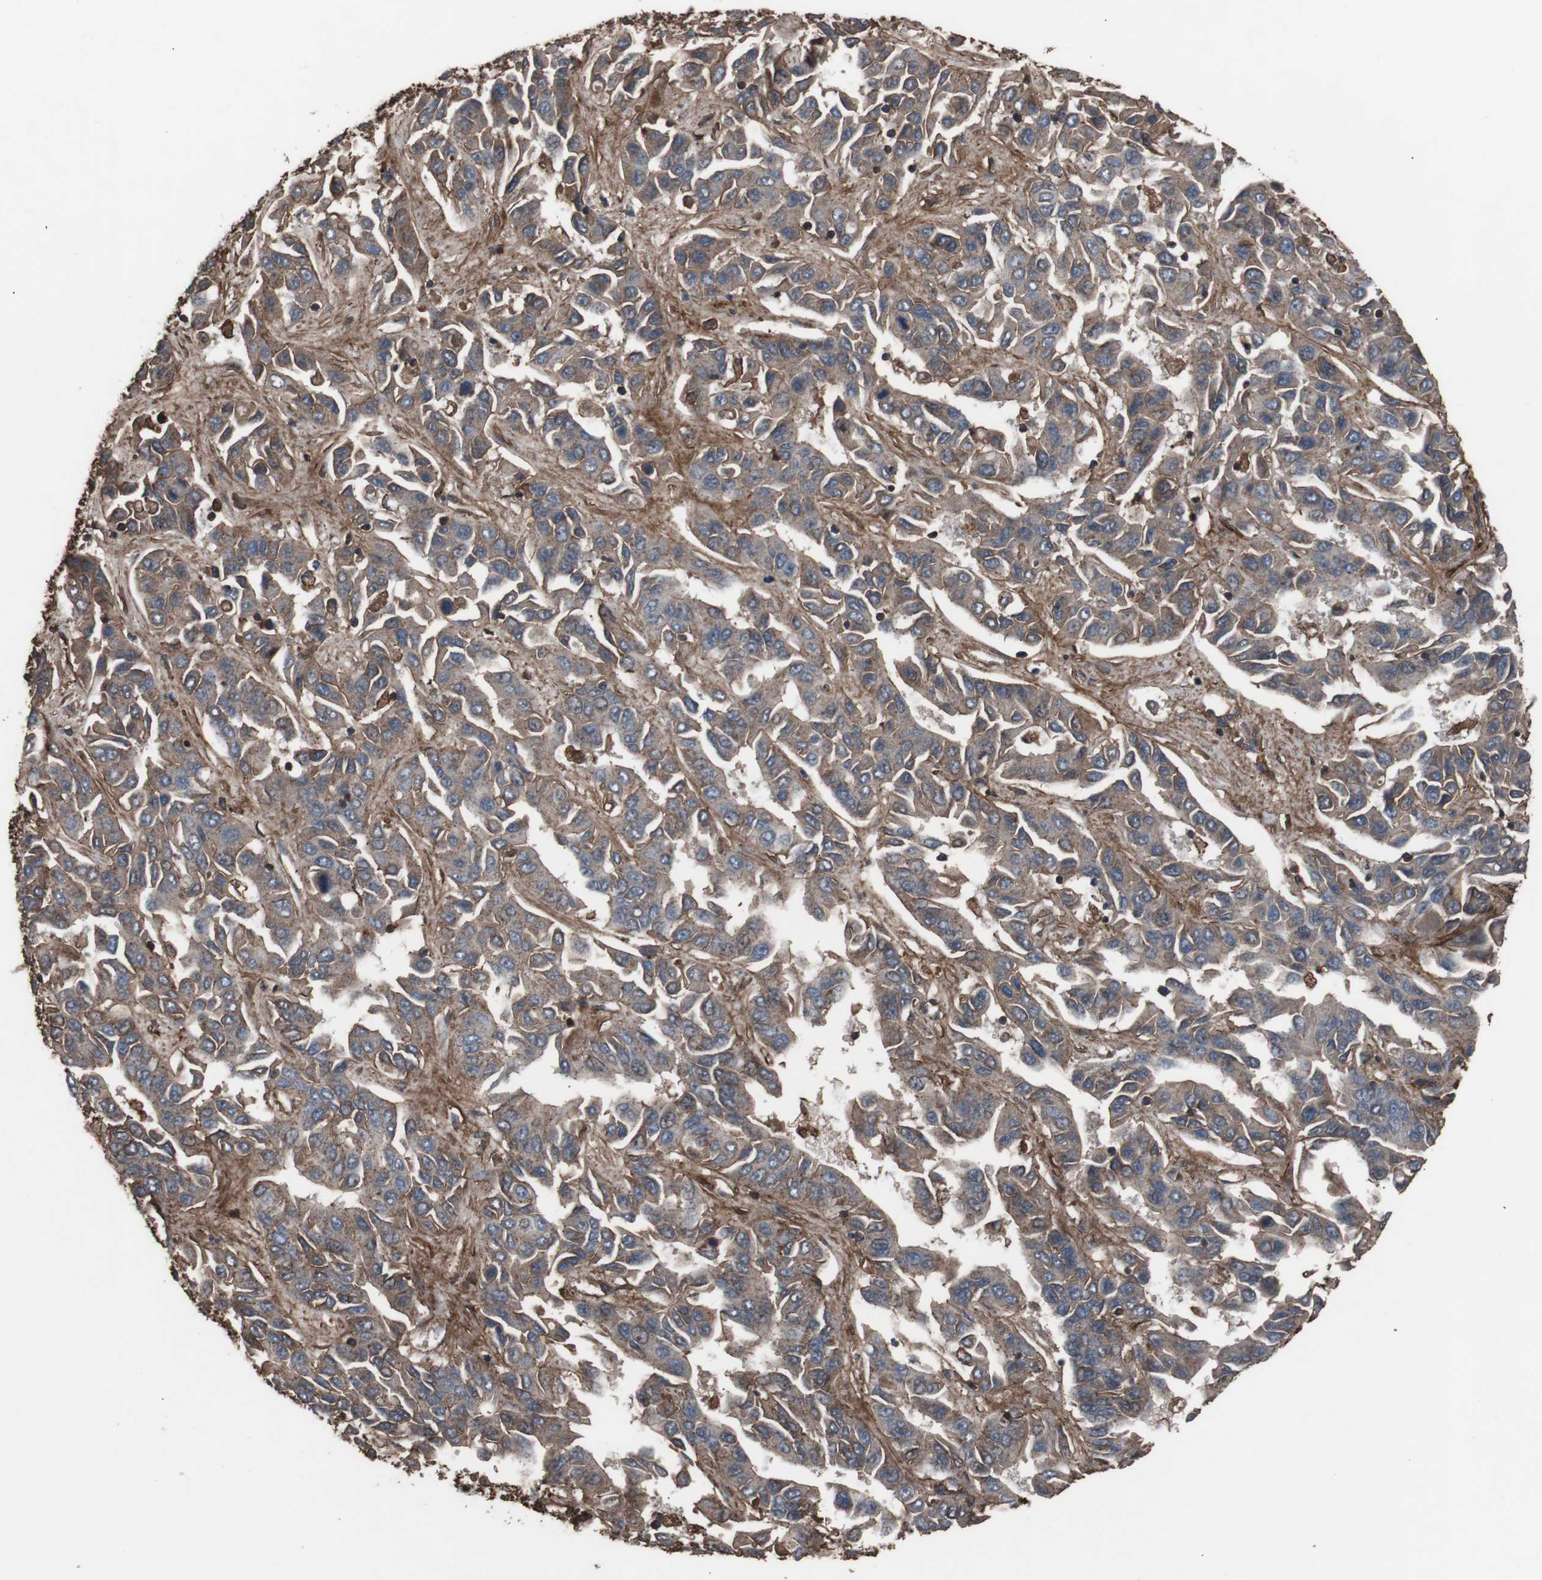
{"staining": {"intensity": "weak", "quantity": ">75%", "location": "cytoplasmic/membranous"}, "tissue": "liver cancer", "cell_type": "Tumor cells", "image_type": "cancer", "snomed": [{"axis": "morphology", "description": "Cholangiocarcinoma"}, {"axis": "topography", "description": "Liver"}], "caption": "This image exhibits cholangiocarcinoma (liver) stained with immunohistochemistry (IHC) to label a protein in brown. The cytoplasmic/membranous of tumor cells show weak positivity for the protein. Nuclei are counter-stained blue.", "gene": "COL6A2", "patient": {"sex": "female", "age": 52}}